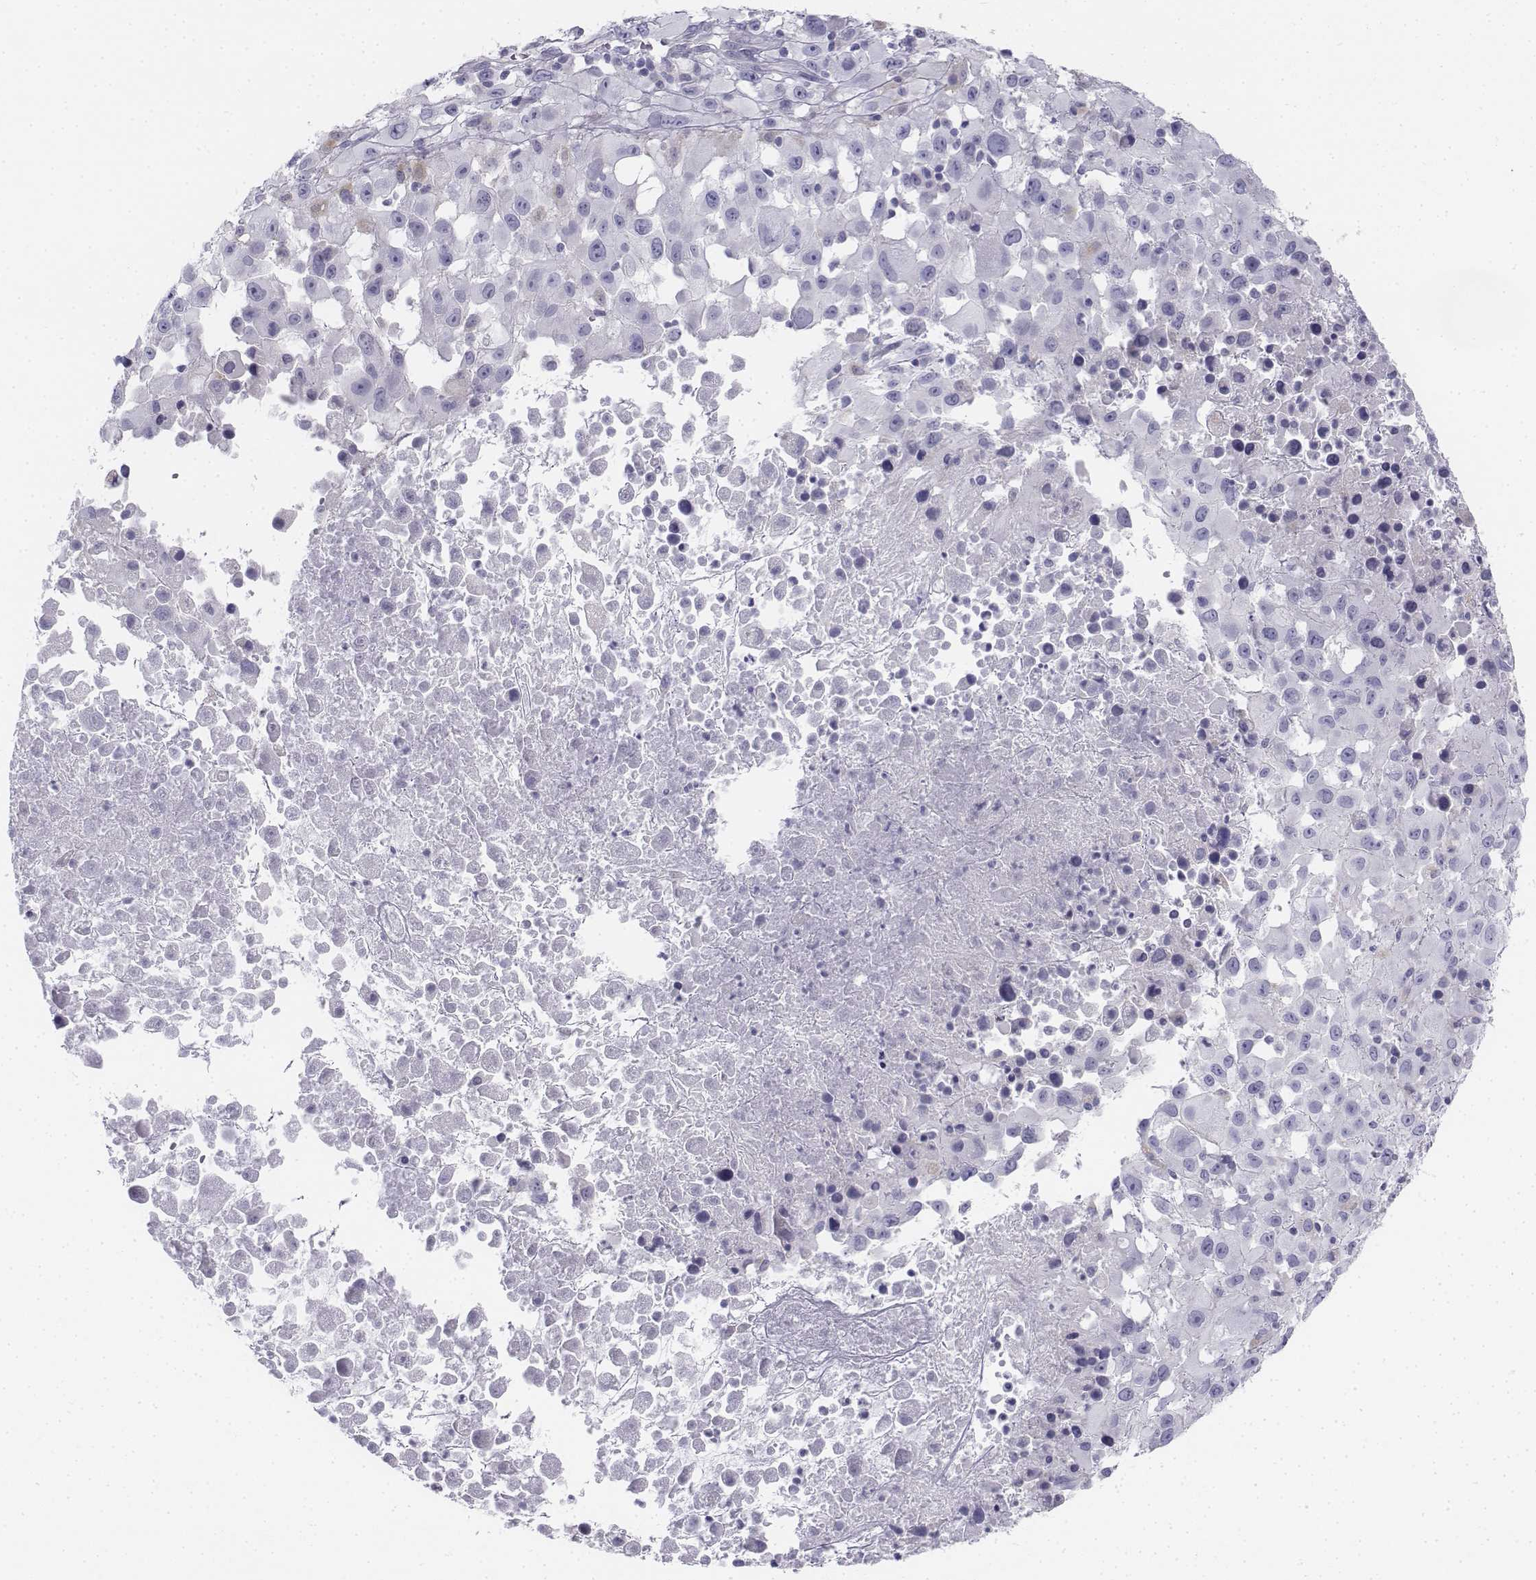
{"staining": {"intensity": "negative", "quantity": "none", "location": "none"}, "tissue": "melanoma", "cell_type": "Tumor cells", "image_type": "cancer", "snomed": [{"axis": "morphology", "description": "Malignant melanoma, Metastatic site"}, {"axis": "topography", "description": "Soft tissue"}], "caption": "Melanoma was stained to show a protein in brown. There is no significant positivity in tumor cells.", "gene": "TH", "patient": {"sex": "male", "age": 50}}